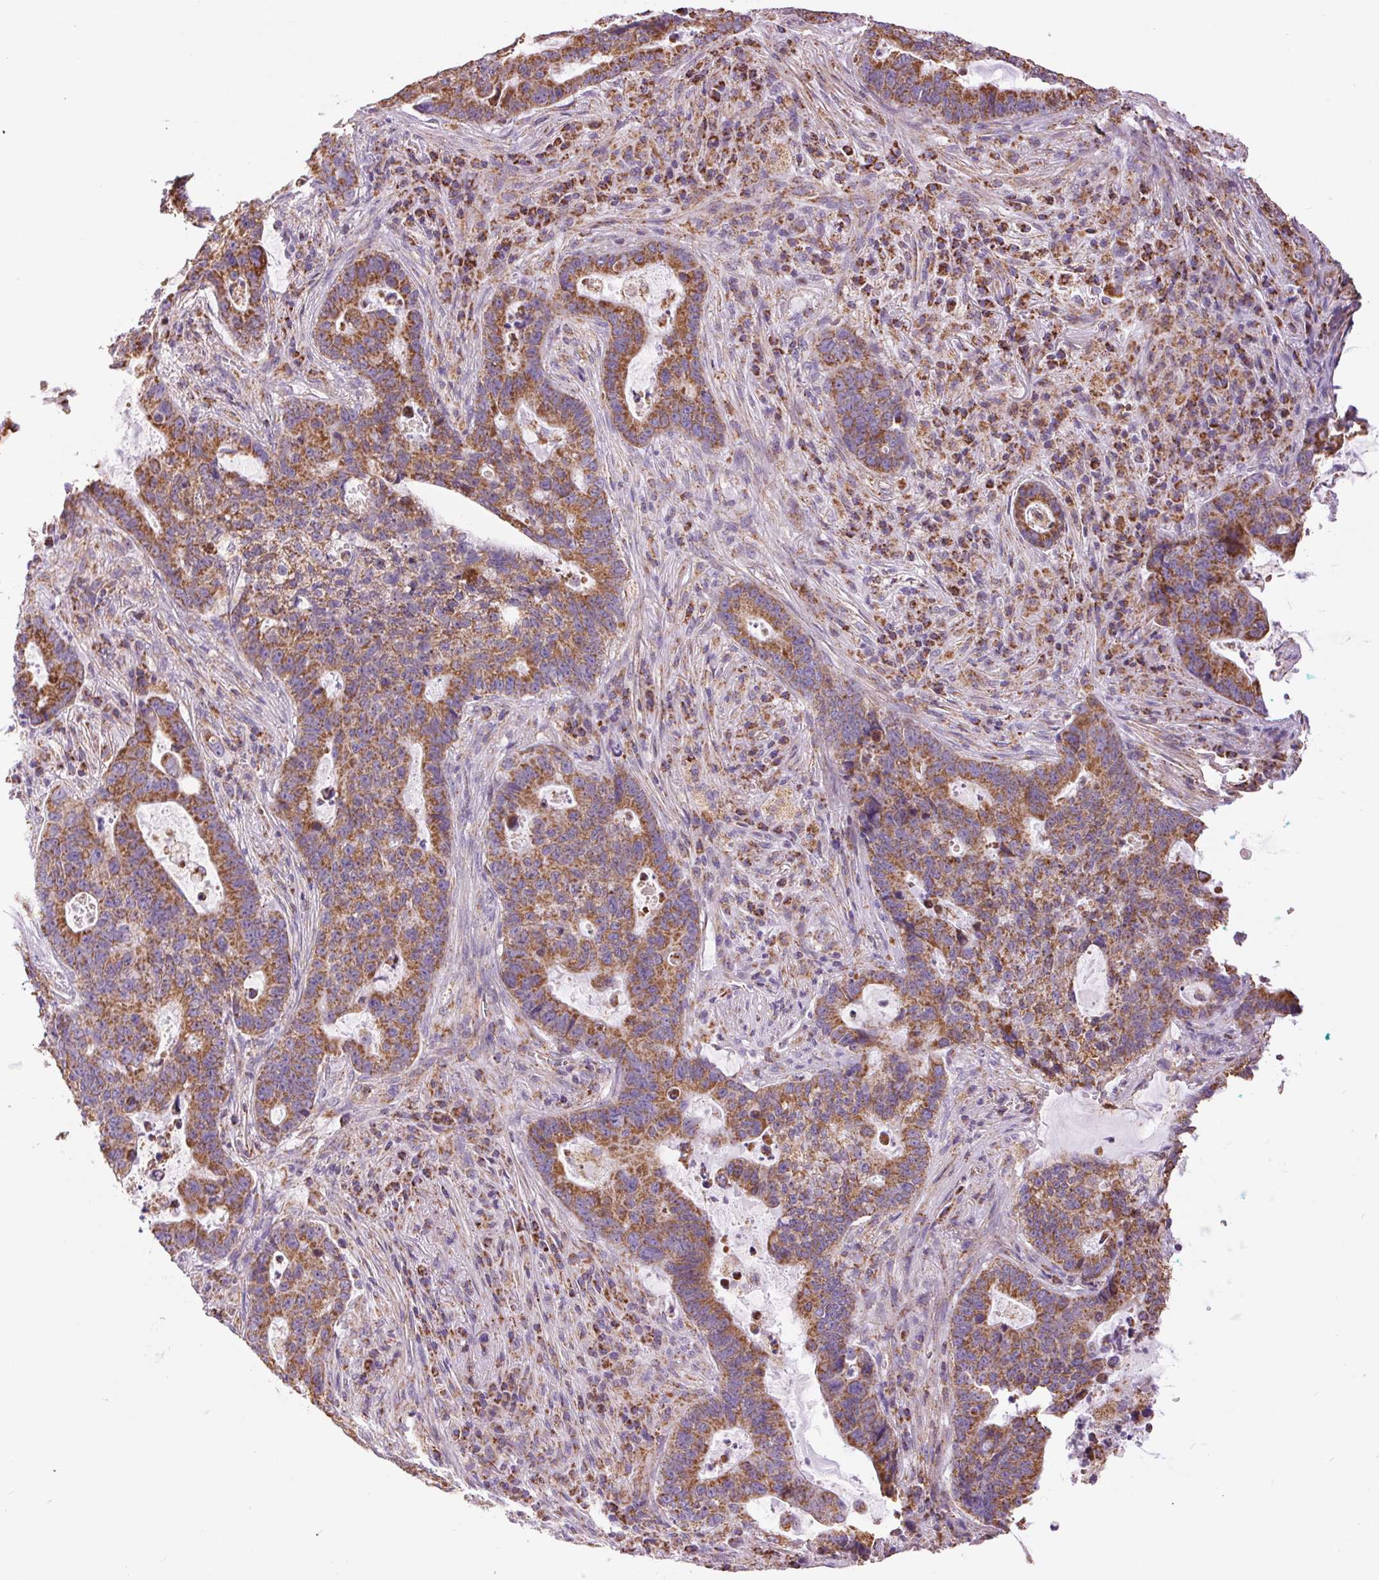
{"staining": {"intensity": "strong", "quantity": ">75%", "location": "cytoplasmic/membranous"}, "tissue": "lung cancer", "cell_type": "Tumor cells", "image_type": "cancer", "snomed": [{"axis": "morphology", "description": "Aneuploidy"}, {"axis": "morphology", "description": "Adenocarcinoma, NOS"}, {"axis": "morphology", "description": "Adenocarcinoma primary or metastatic"}, {"axis": "topography", "description": "Lung"}], "caption": "A high-resolution micrograph shows immunohistochemistry staining of adenocarcinoma primary or metastatic (lung), which reveals strong cytoplasmic/membranous positivity in approximately >75% of tumor cells.", "gene": "ATP5PB", "patient": {"sex": "female", "age": 75}}